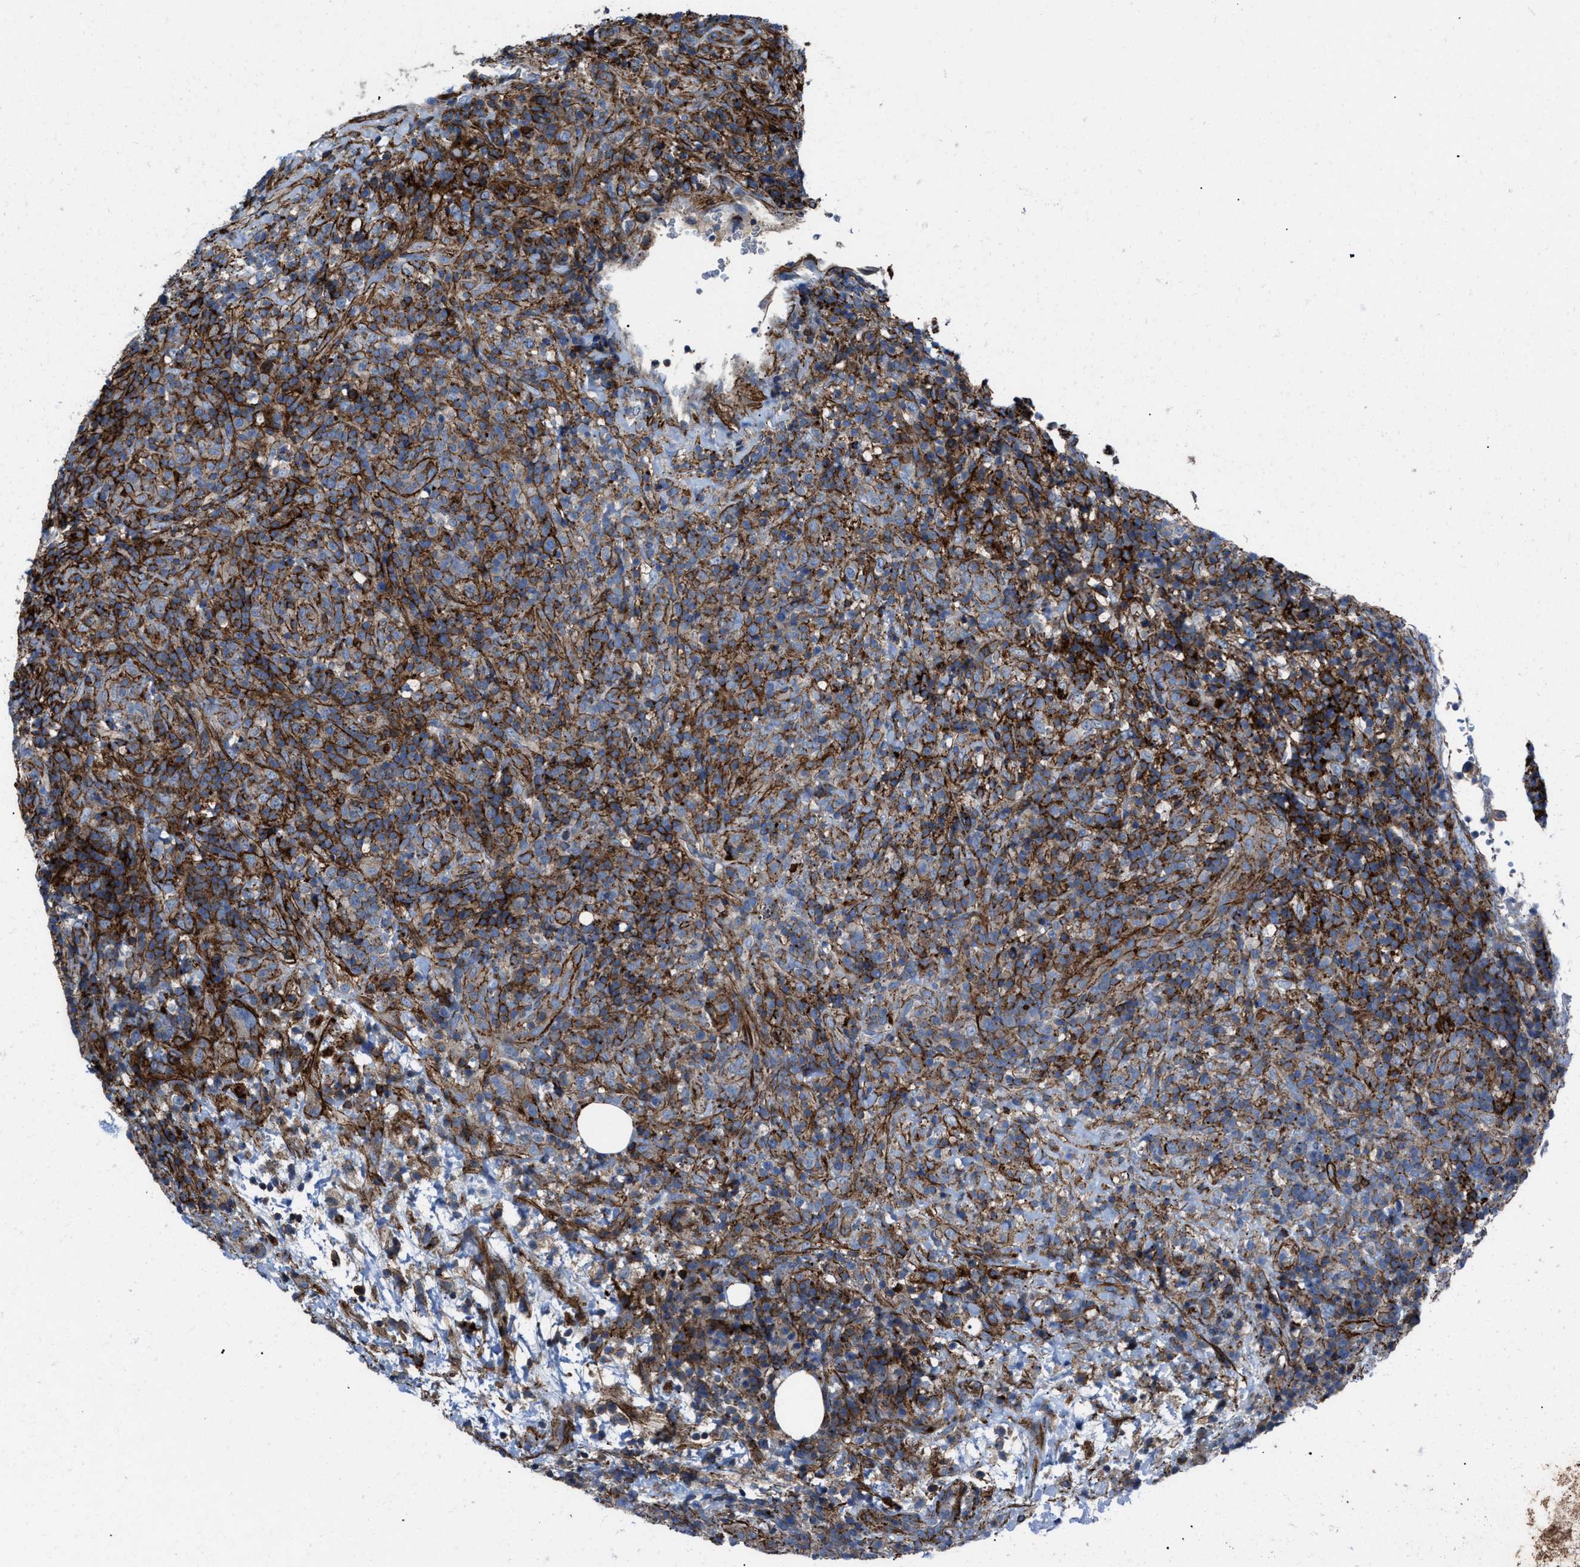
{"staining": {"intensity": "strong", "quantity": ">75%", "location": "cytoplasmic/membranous"}, "tissue": "lymphoma", "cell_type": "Tumor cells", "image_type": "cancer", "snomed": [{"axis": "morphology", "description": "Malignant lymphoma, non-Hodgkin's type, High grade"}, {"axis": "topography", "description": "Lymph node"}], "caption": "A high-resolution histopathology image shows IHC staining of high-grade malignant lymphoma, non-Hodgkin's type, which displays strong cytoplasmic/membranous positivity in about >75% of tumor cells. The protein of interest is stained brown, and the nuclei are stained in blue (DAB (3,3'-diaminobenzidine) IHC with brightfield microscopy, high magnification).", "gene": "AGPAT2", "patient": {"sex": "female", "age": 76}}